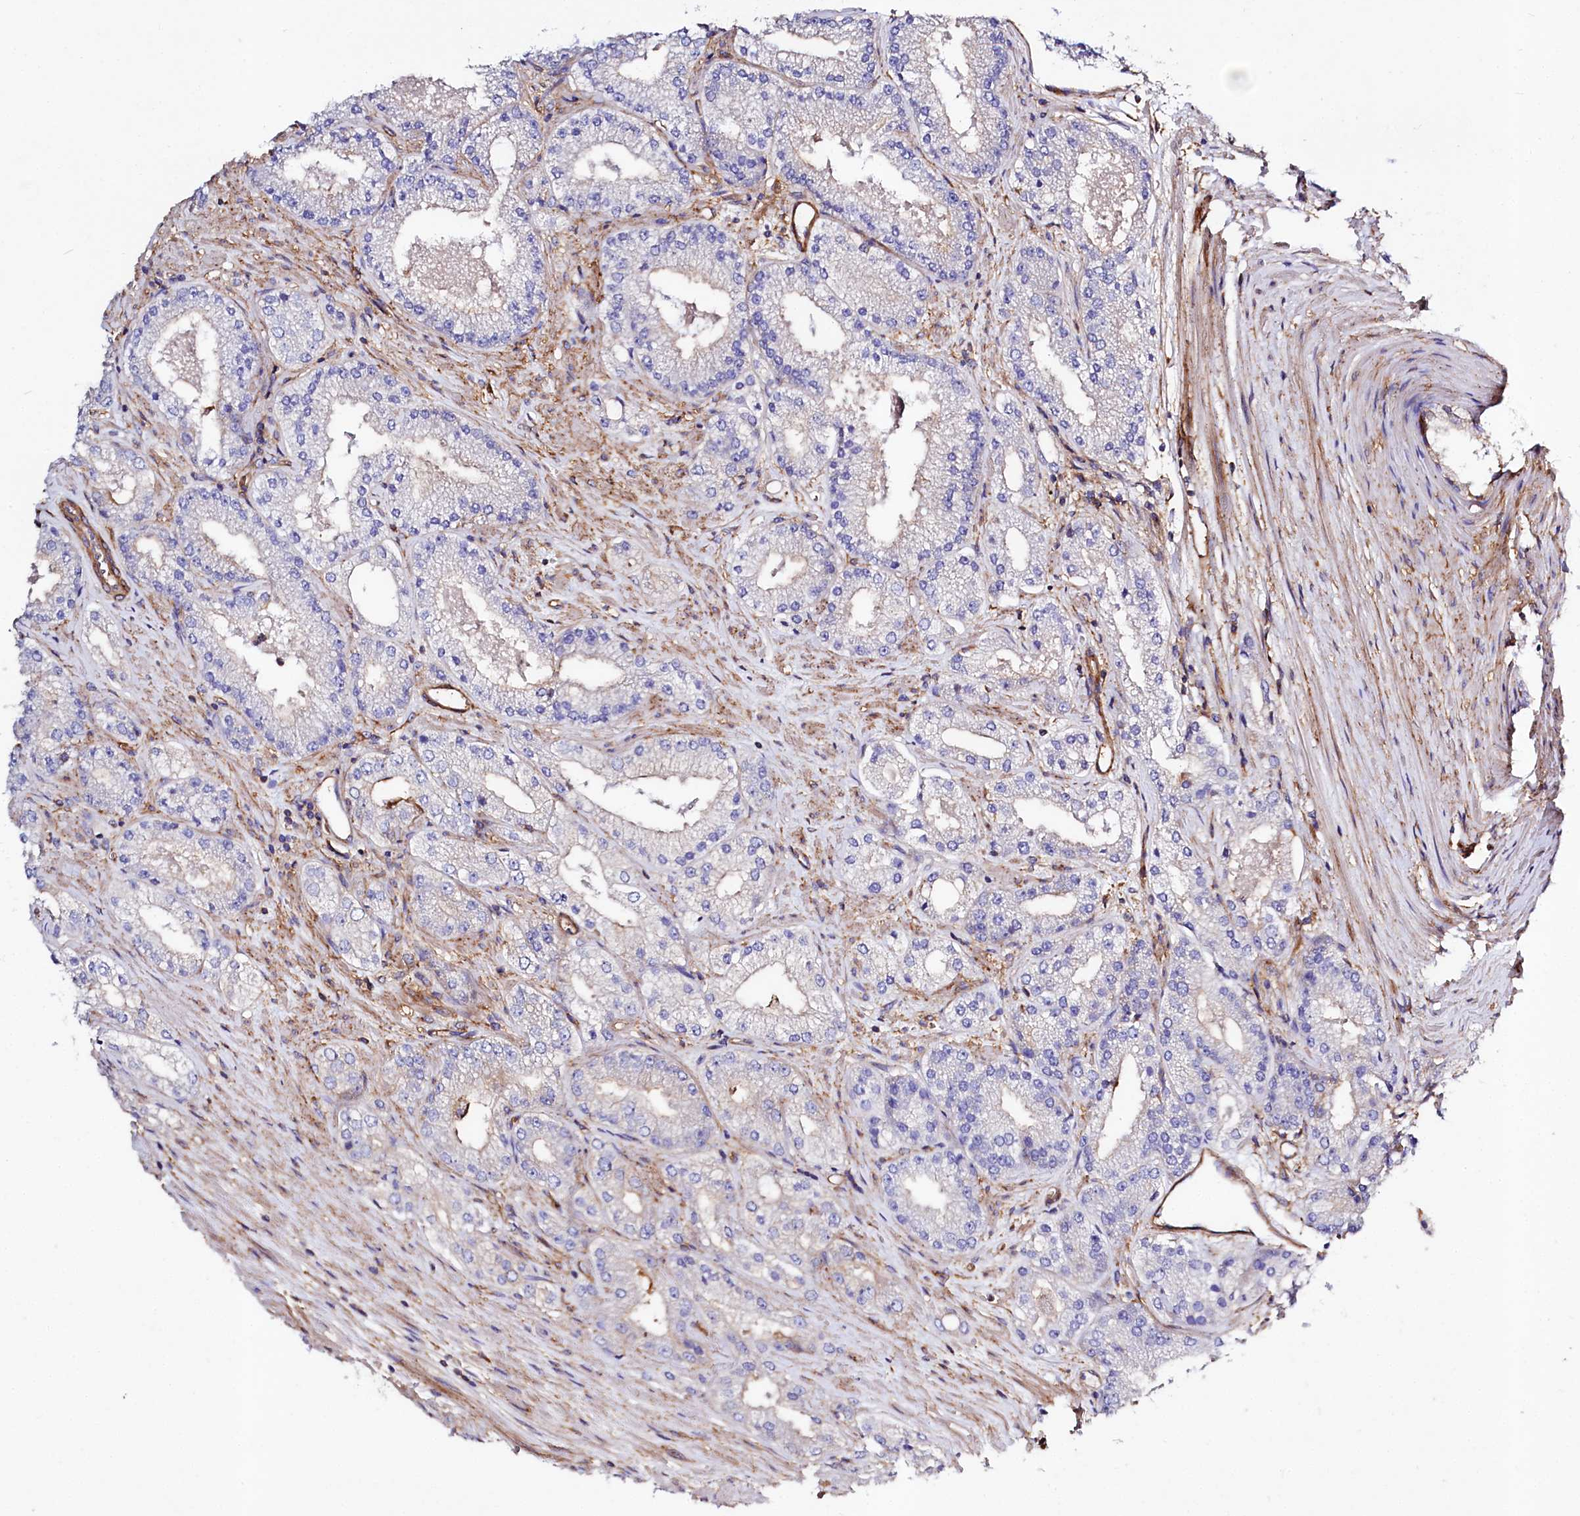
{"staining": {"intensity": "negative", "quantity": "none", "location": "none"}, "tissue": "prostate cancer", "cell_type": "Tumor cells", "image_type": "cancer", "snomed": [{"axis": "morphology", "description": "Adenocarcinoma, Low grade"}, {"axis": "topography", "description": "Prostate"}], "caption": "IHC image of human prostate cancer (adenocarcinoma (low-grade)) stained for a protein (brown), which reveals no positivity in tumor cells.", "gene": "ANO6", "patient": {"sex": "male", "age": 69}}